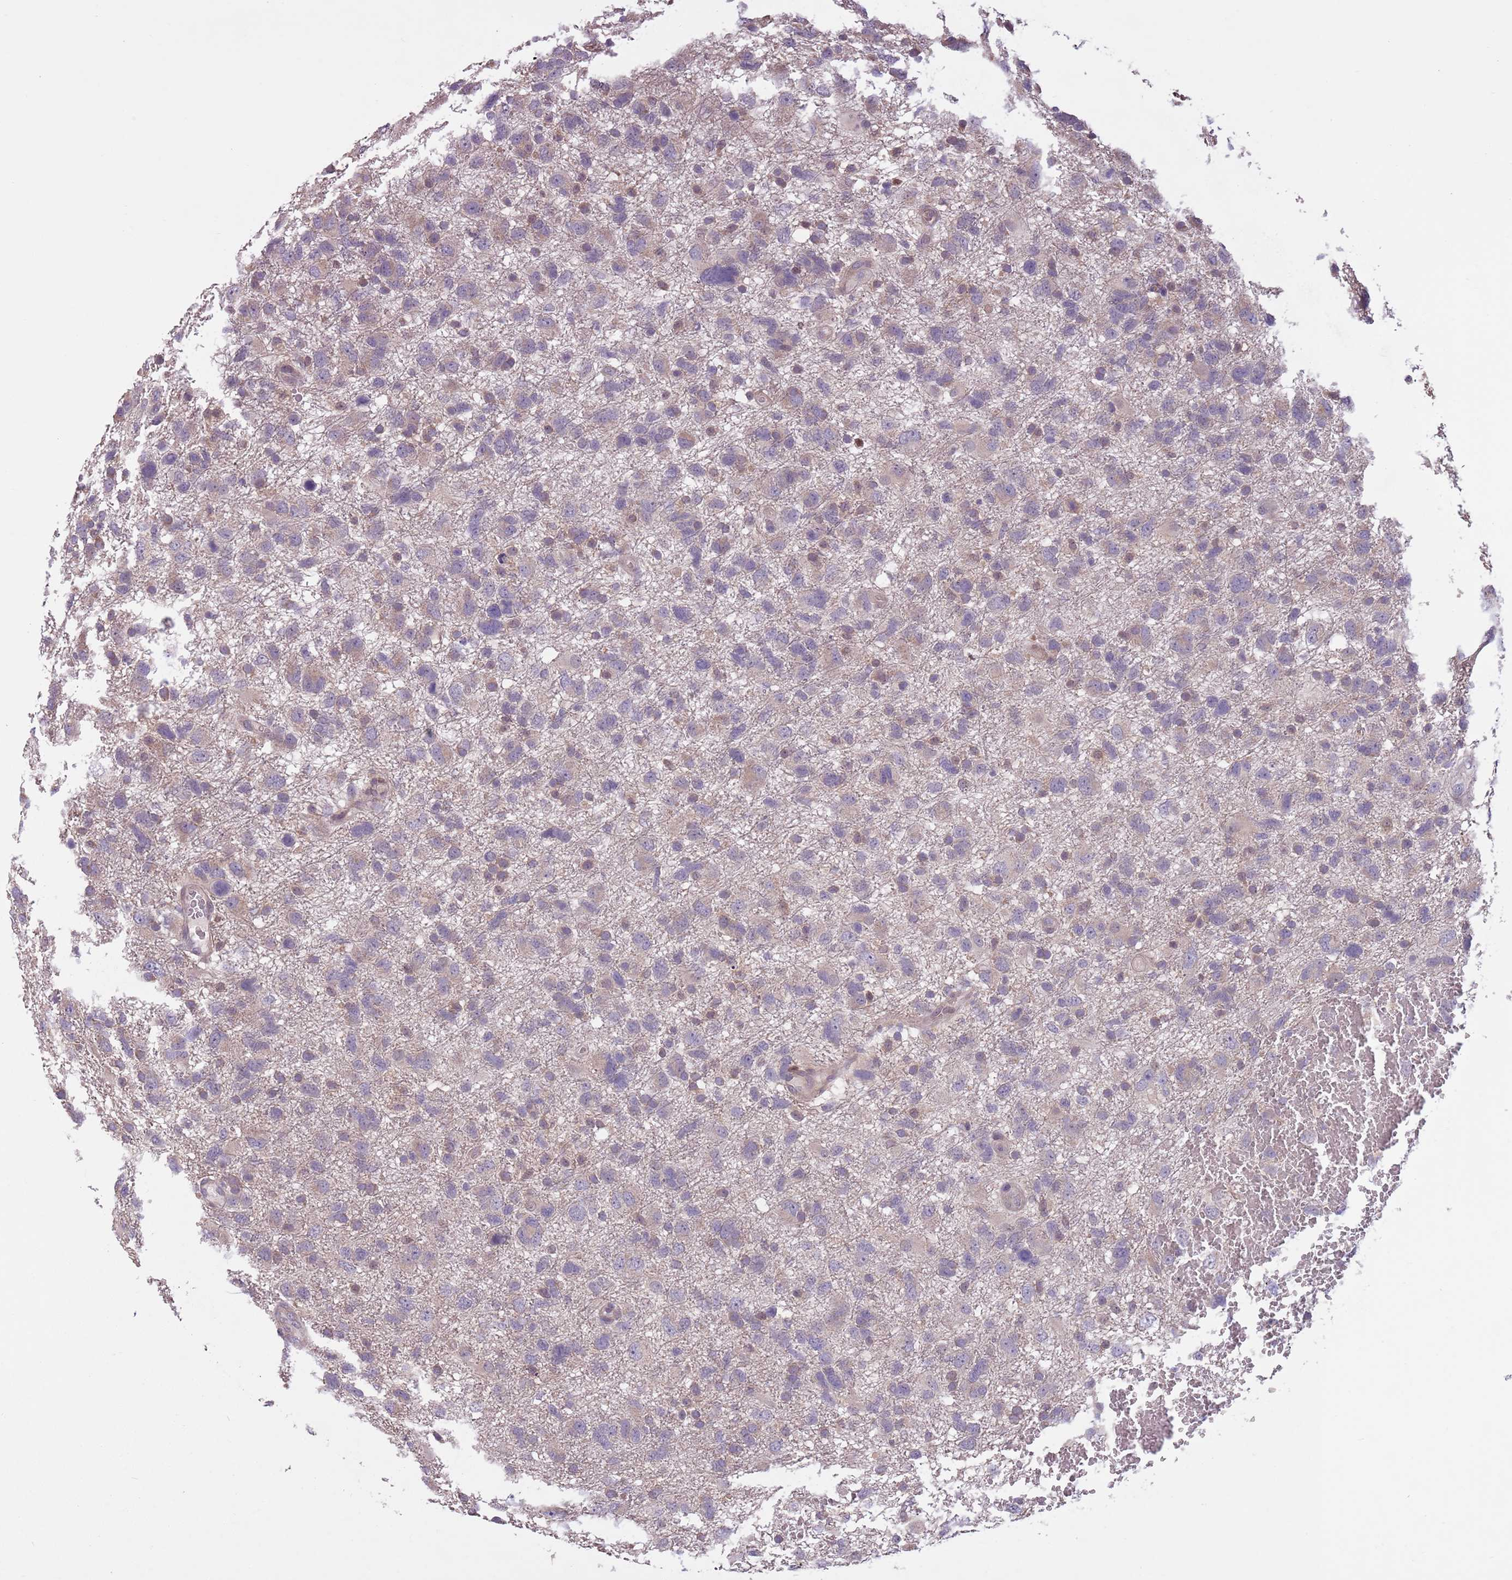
{"staining": {"intensity": "weak", "quantity": "25%-75%", "location": "cytoplasmic/membranous"}, "tissue": "glioma", "cell_type": "Tumor cells", "image_type": "cancer", "snomed": [{"axis": "morphology", "description": "Glioma, malignant, High grade"}, {"axis": "topography", "description": "Brain"}], "caption": "Protein staining of glioma tissue displays weak cytoplasmic/membranous staining in approximately 25%-75% of tumor cells.", "gene": "ADCY7", "patient": {"sex": "male", "age": 61}}